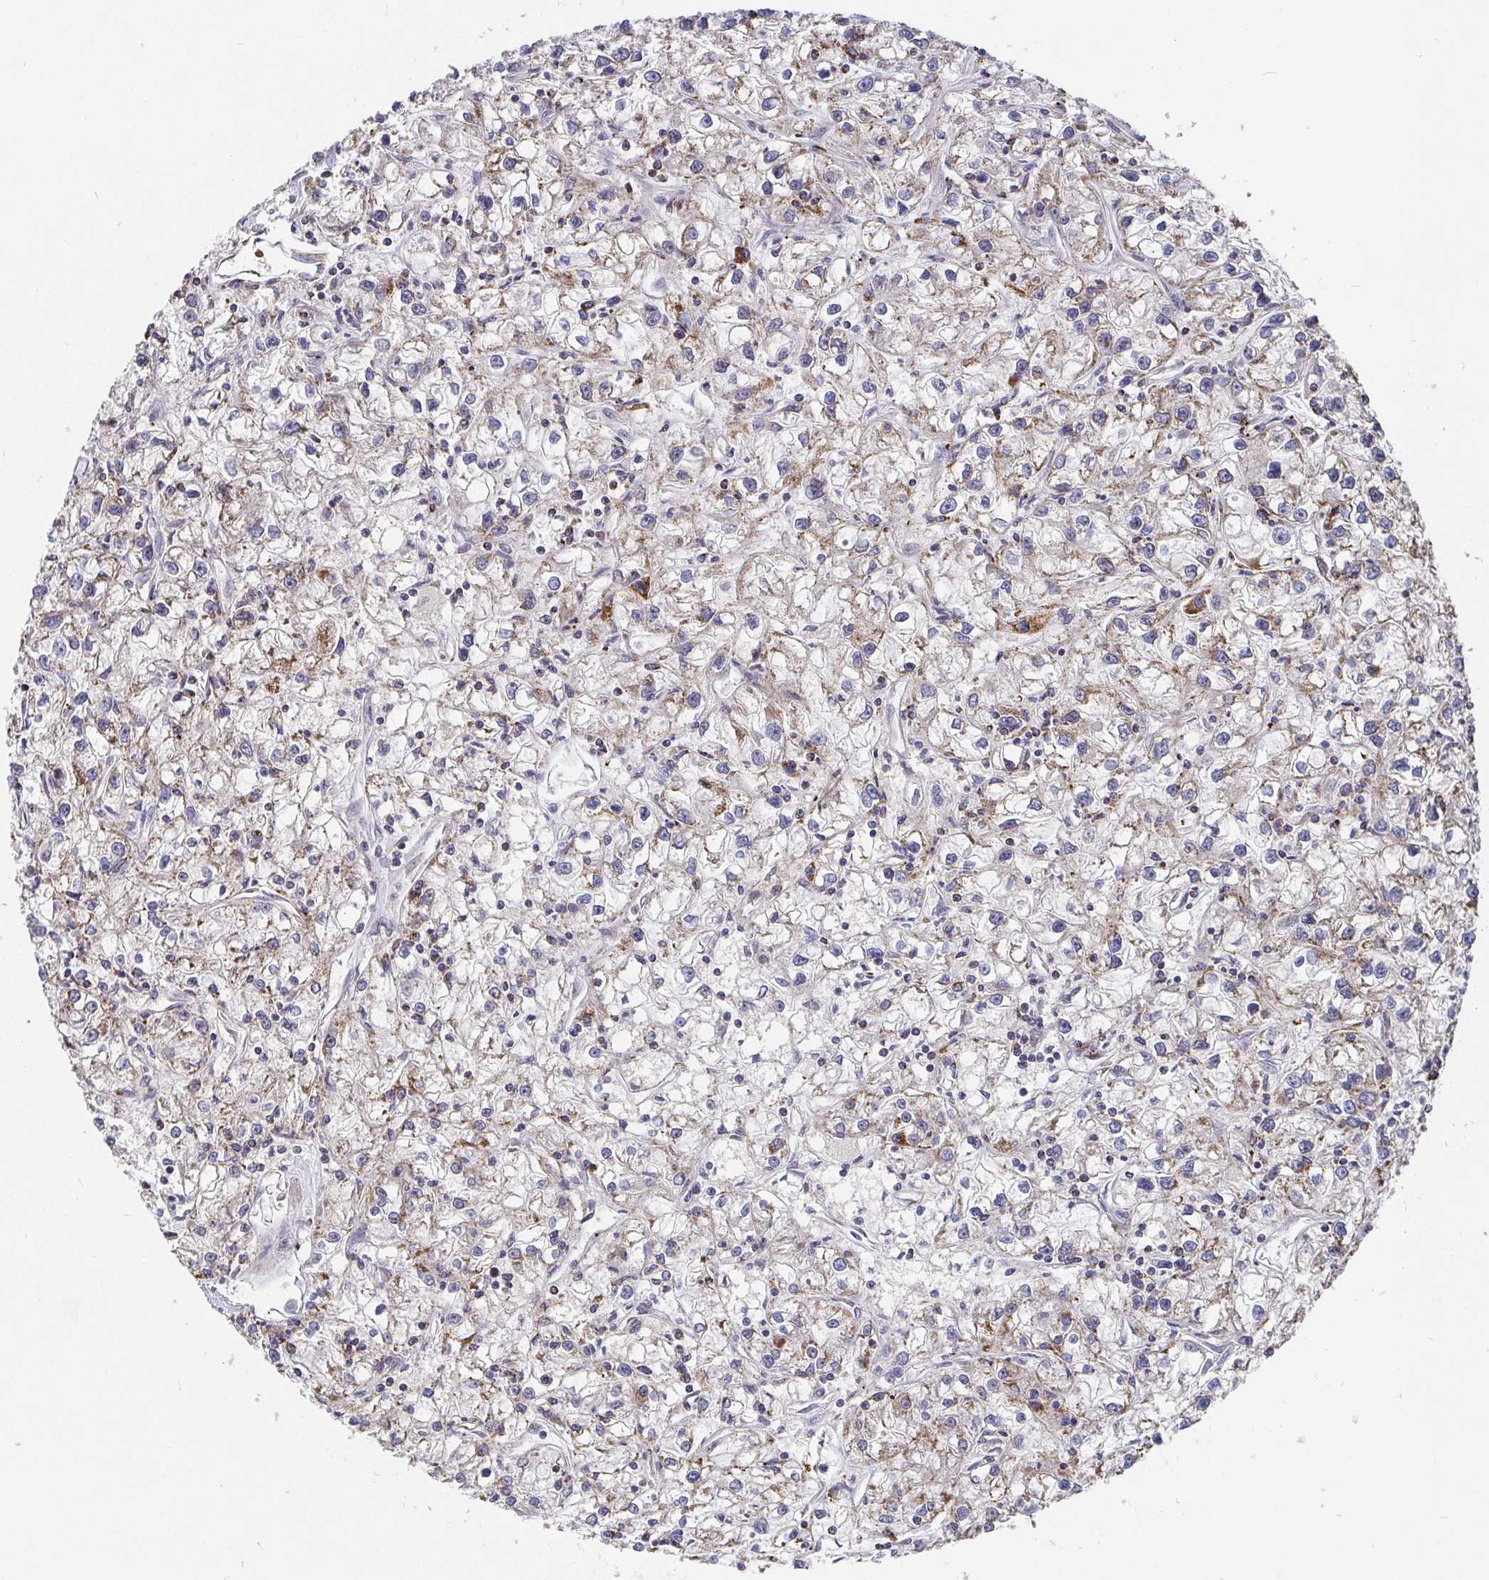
{"staining": {"intensity": "weak", "quantity": "25%-75%", "location": "cytoplasmic/membranous"}, "tissue": "renal cancer", "cell_type": "Tumor cells", "image_type": "cancer", "snomed": [{"axis": "morphology", "description": "Adenocarcinoma, NOS"}, {"axis": "topography", "description": "Kidney"}], "caption": "Immunohistochemistry (IHC) (DAB) staining of renal cancer displays weak cytoplasmic/membranous protein expression in about 25%-75% of tumor cells. The staining was performed using DAB (3,3'-diaminobenzidine) to visualize the protein expression in brown, while the nuclei were stained in blue with hematoxylin (Magnification: 20x).", "gene": "PDF", "patient": {"sex": "female", "age": 59}}